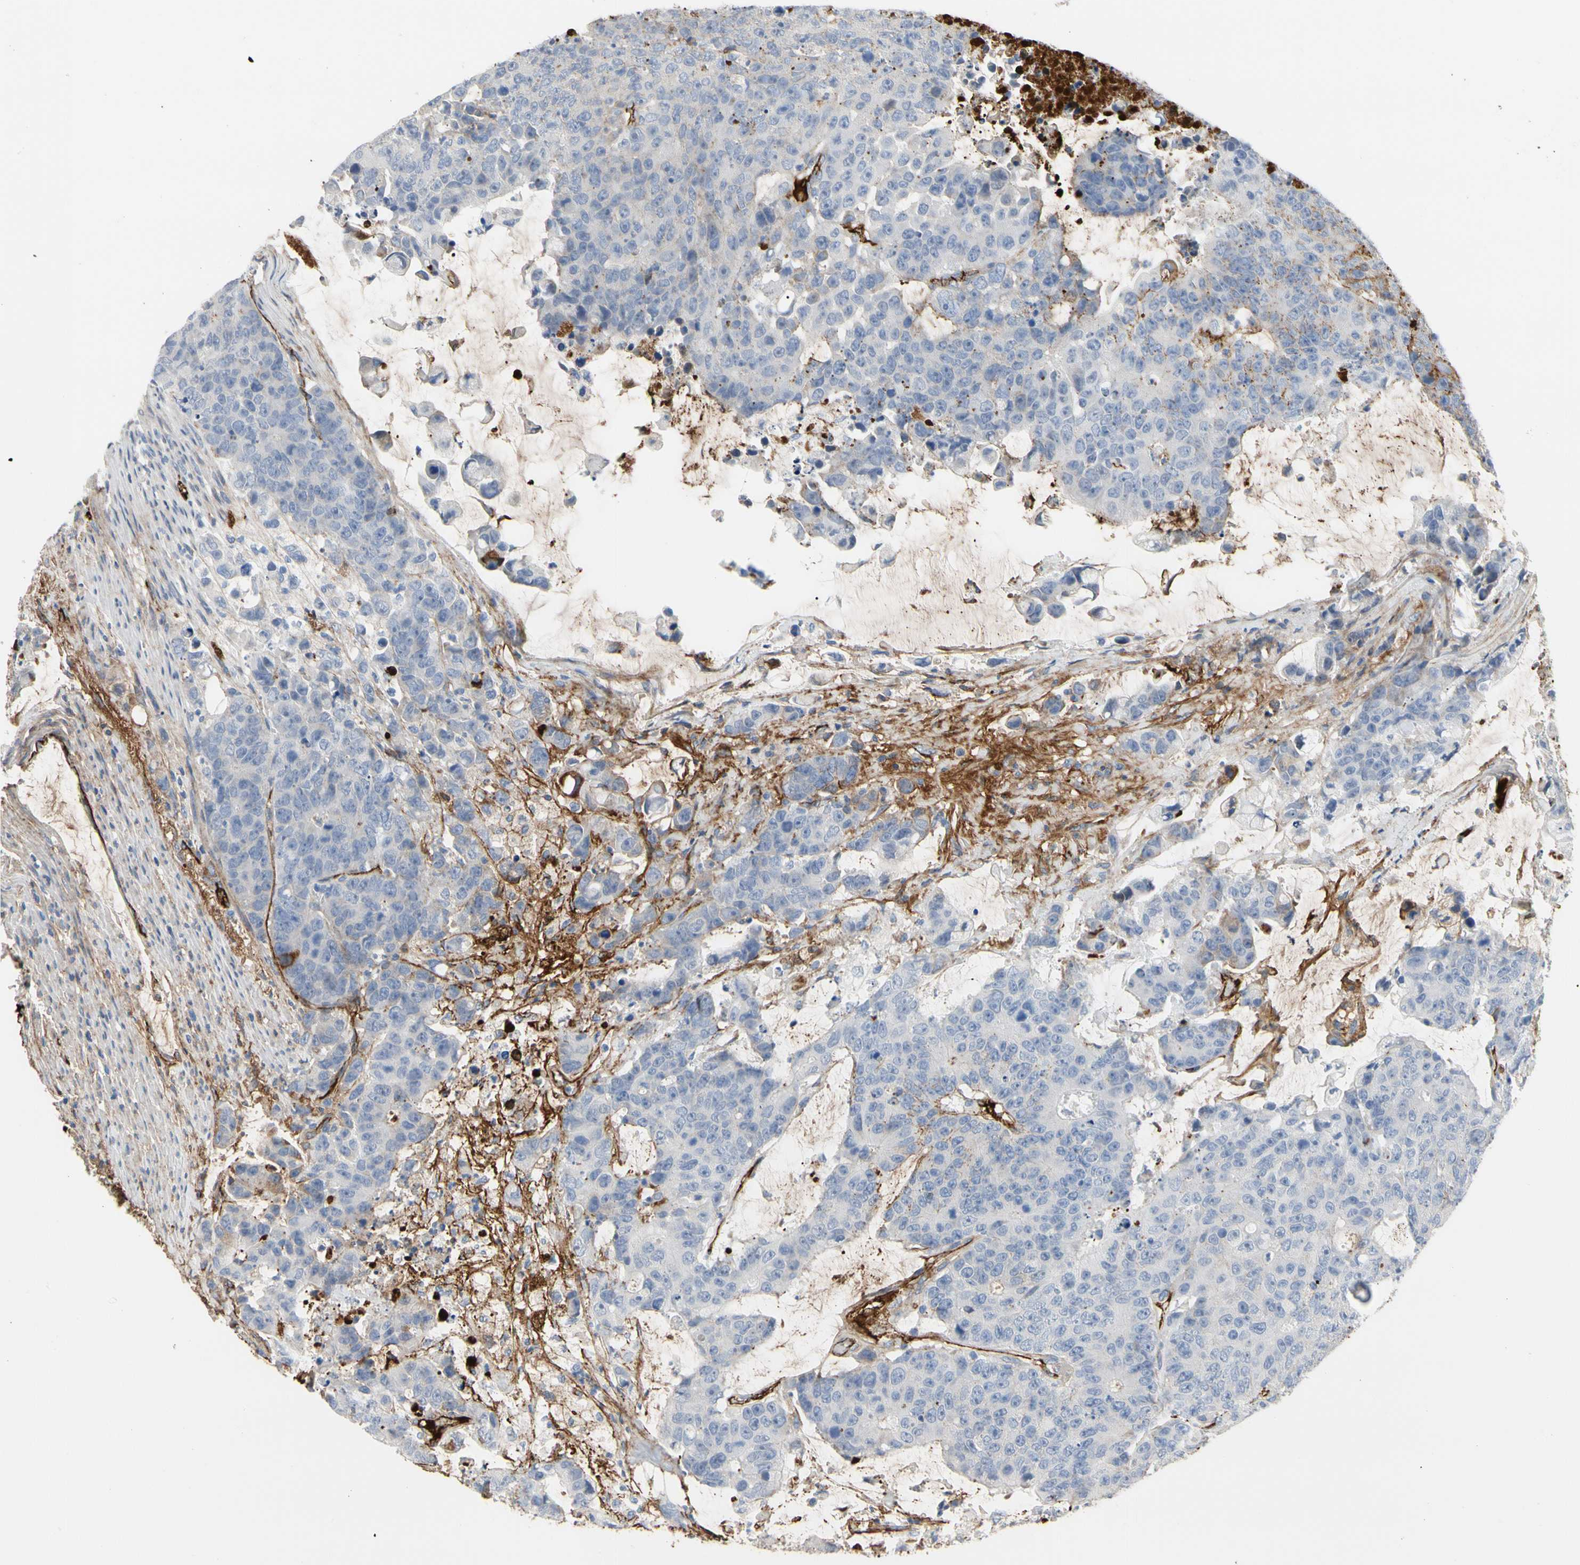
{"staining": {"intensity": "negative", "quantity": "none", "location": "none"}, "tissue": "colorectal cancer", "cell_type": "Tumor cells", "image_type": "cancer", "snomed": [{"axis": "morphology", "description": "Adenocarcinoma, NOS"}, {"axis": "topography", "description": "Colon"}], "caption": "Immunohistochemistry photomicrograph of human colorectal cancer stained for a protein (brown), which shows no positivity in tumor cells.", "gene": "FGB", "patient": {"sex": "female", "age": 86}}